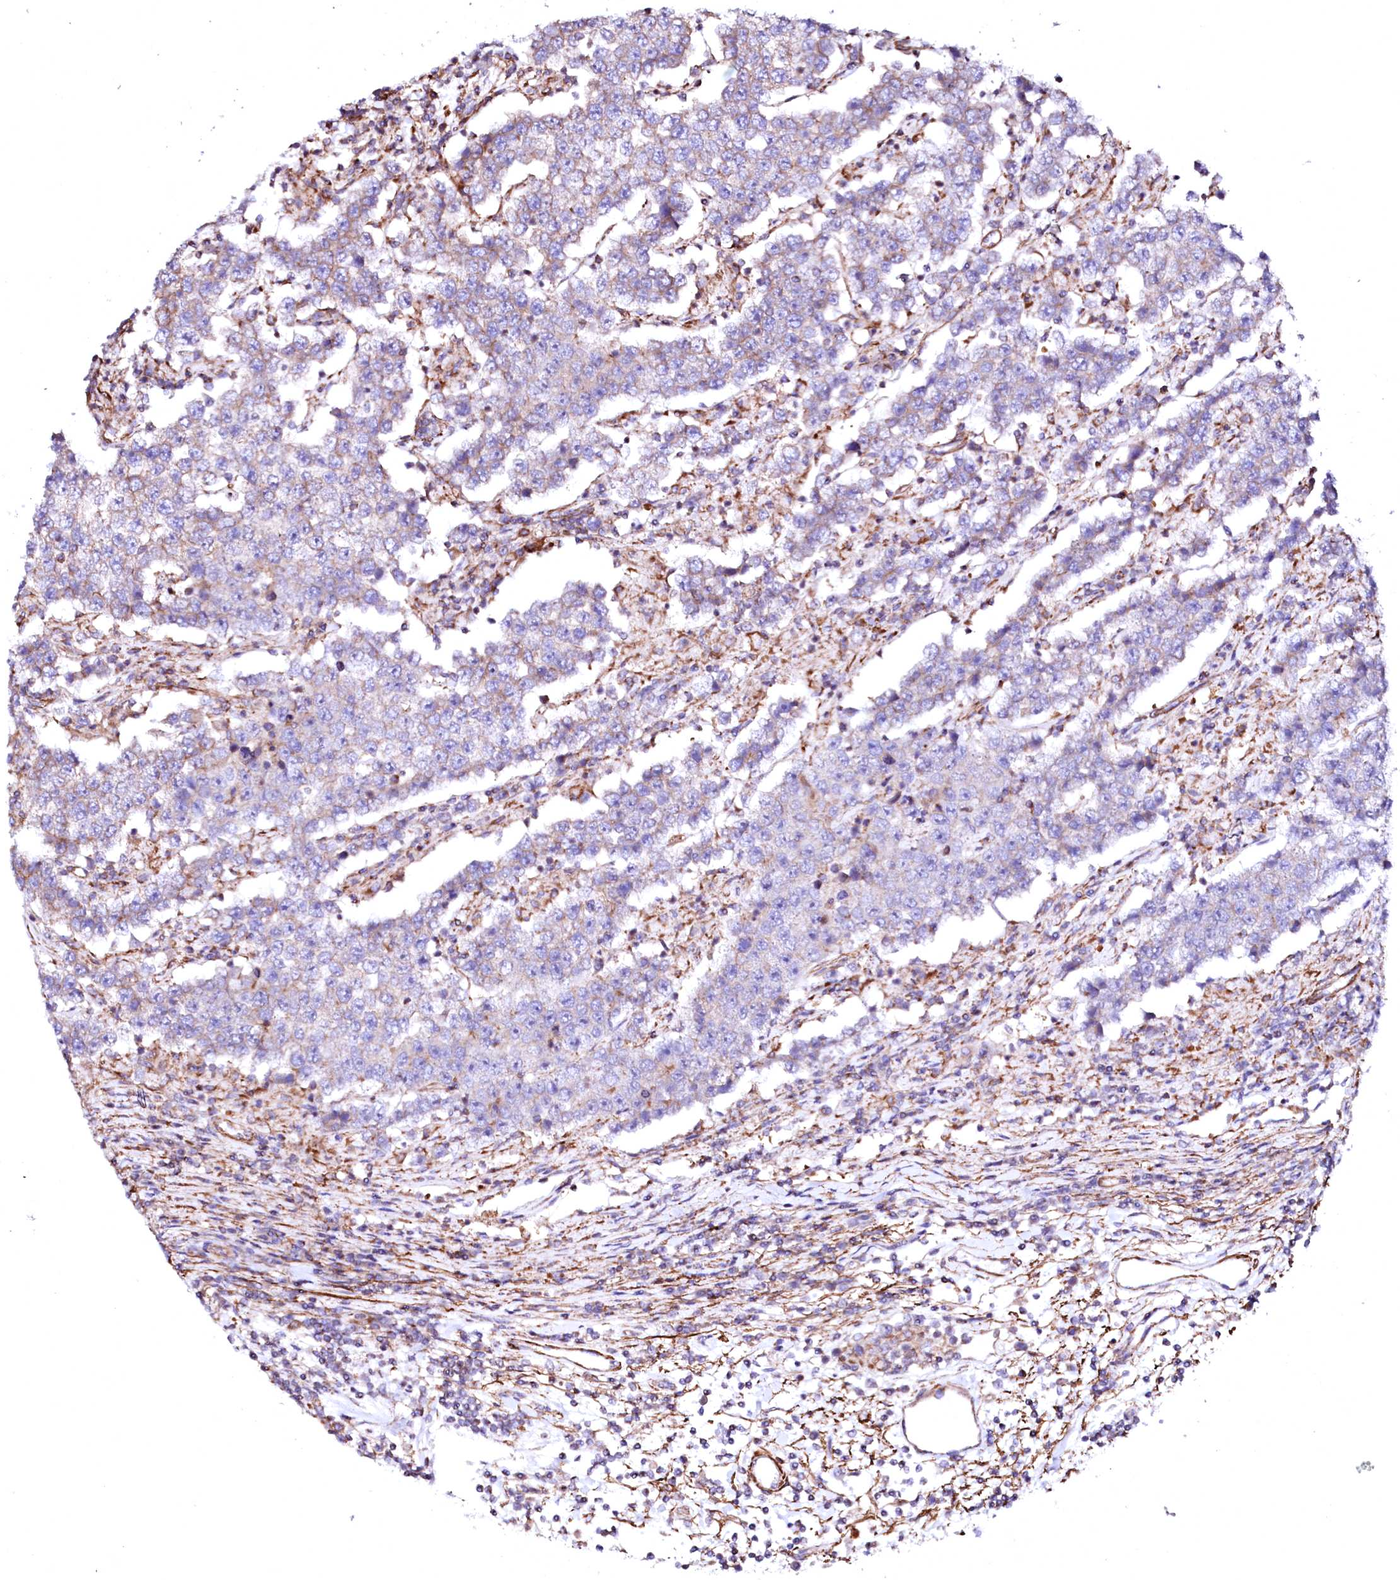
{"staining": {"intensity": "weak", "quantity": "<25%", "location": "cytoplasmic/membranous"}, "tissue": "testis cancer", "cell_type": "Tumor cells", "image_type": "cancer", "snomed": [{"axis": "morphology", "description": "Normal tissue, NOS"}, {"axis": "morphology", "description": "Urothelial carcinoma, High grade"}, {"axis": "morphology", "description": "Seminoma, NOS"}, {"axis": "morphology", "description": "Carcinoma, Embryonal, NOS"}, {"axis": "topography", "description": "Urinary bladder"}, {"axis": "topography", "description": "Testis"}], "caption": "Tumor cells show no significant protein expression in testis cancer.", "gene": "GPR176", "patient": {"sex": "male", "age": 41}}